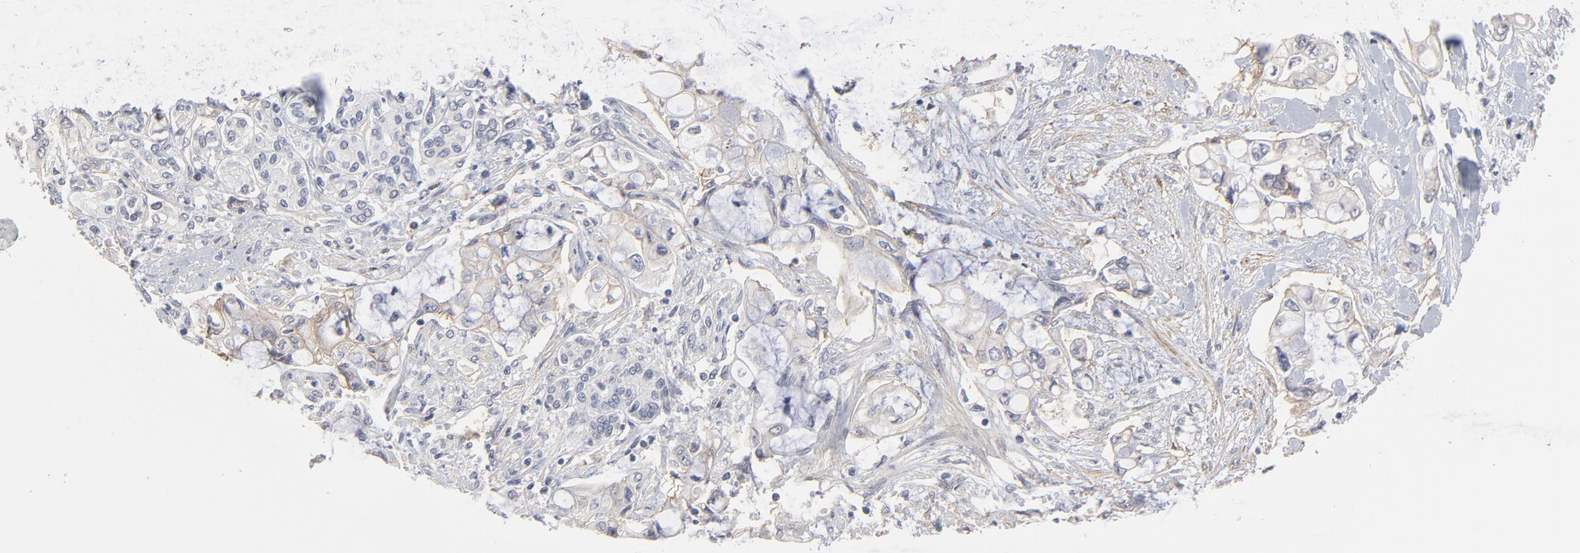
{"staining": {"intensity": "weak", "quantity": "<25%", "location": "cytoplasmic/membranous"}, "tissue": "pancreatic cancer", "cell_type": "Tumor cells", "image_type": "cancer", "snomed": [{"axis": "morphology", "description": "Adenocarcinoma, NOS"}, {"axis": "topography", "description": "Pancreas"}], "caption": "Immunohistochemical staining of pancreatic cancer displays no significant staining in tumor cells.", "gene": "SLC16A1", "patient": {"sex": "female", "age": 70}}